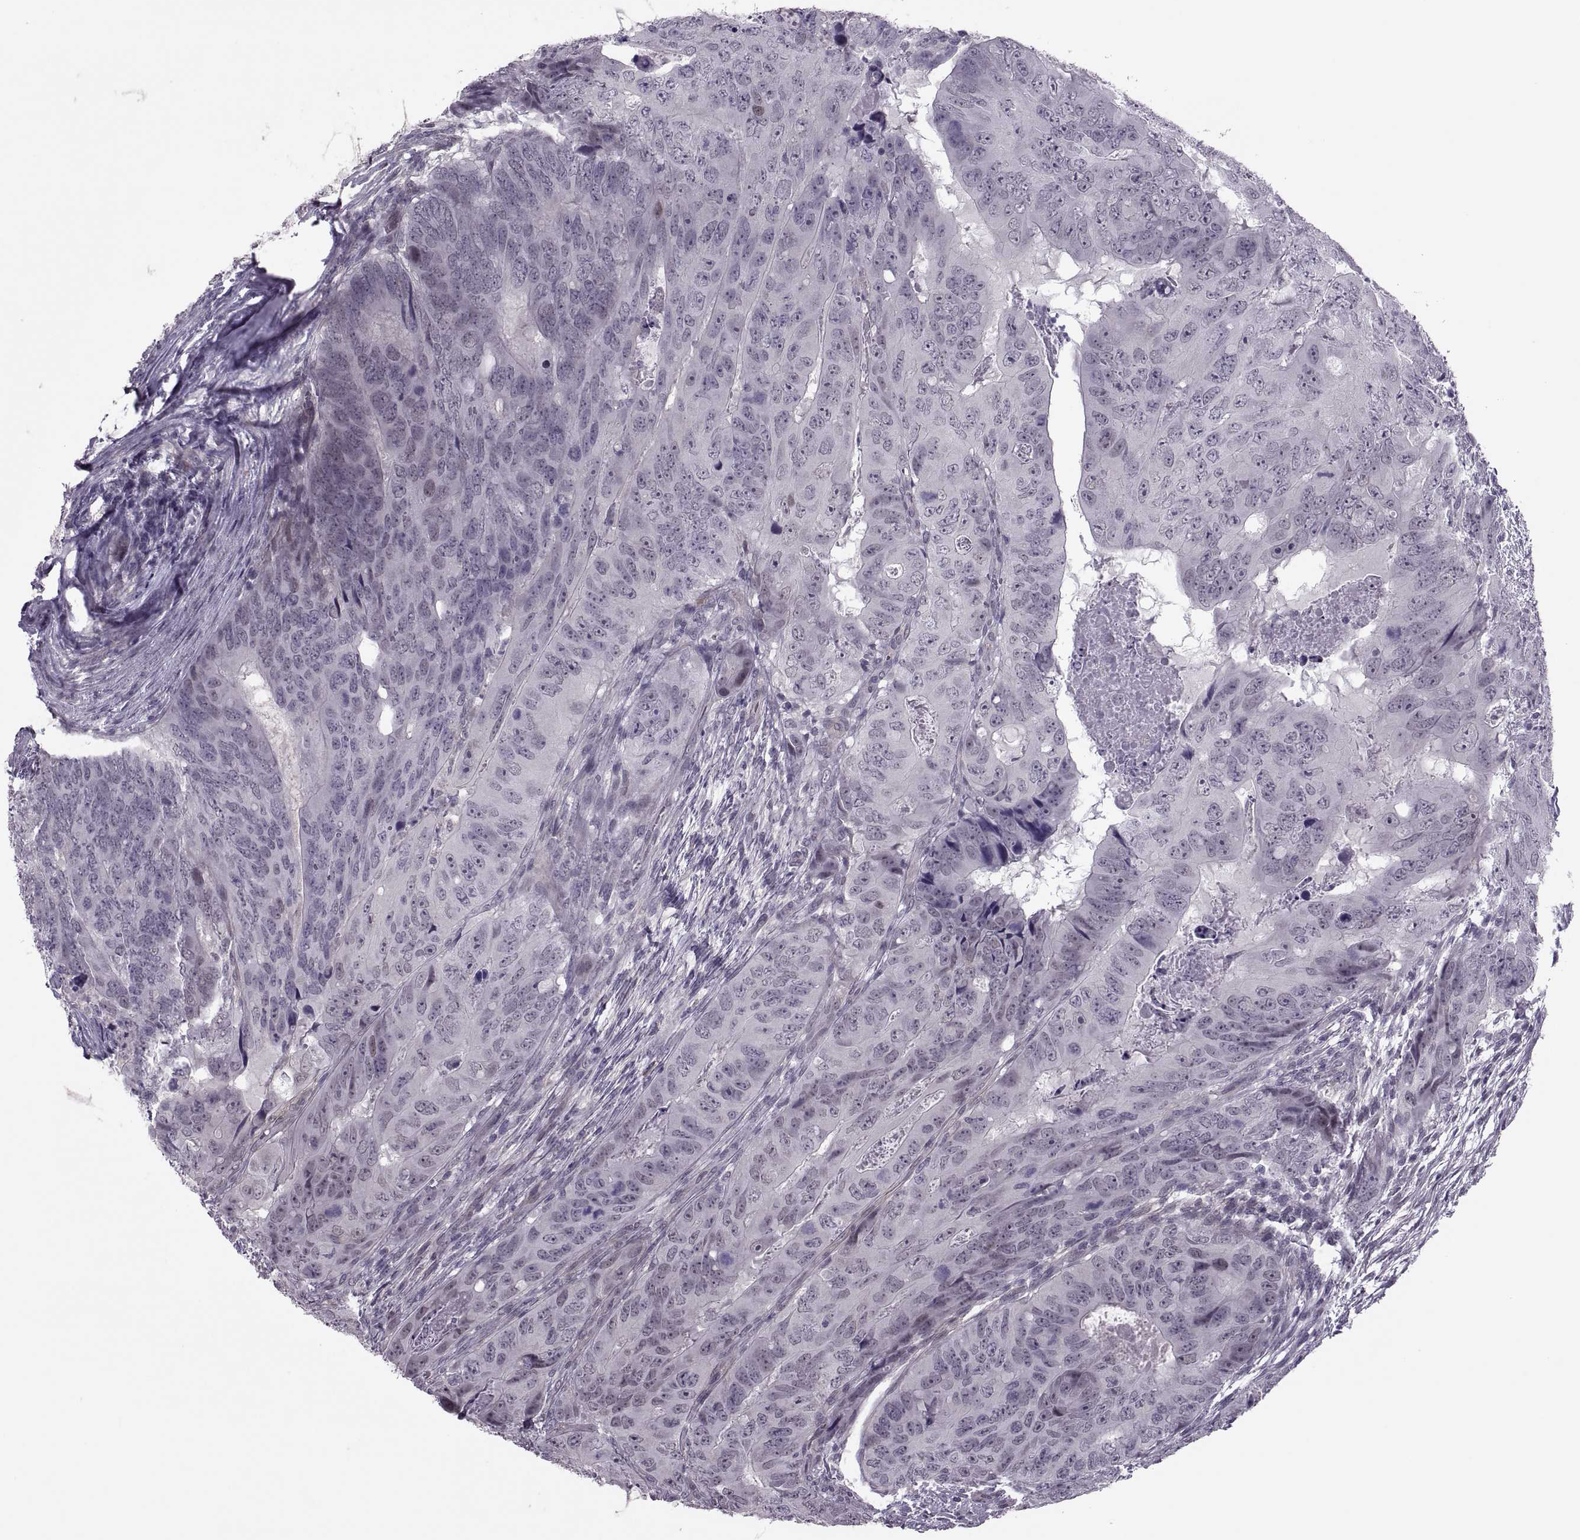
{"staining": {"intensity": "negative", "quantity": "none", "location": "none"}, "tissue": "colorectal cancer", "cell_type": "Tumor cells", "image_type": "cancer", "snomed": [{"axis": "morphology", "description": "Adenocarcinoma, NOS"}, {"axis": "topography", "description": "Colon"}], "caption": "Immunohistochemical staining of human colorectal adenocarcinoma reveals no significant positivity in tumor cells. (DAB immunohistochemistry with hematoxylin counter stain).", "gene": "ODF3", "patient": {"sex": "male", "age": 79}}